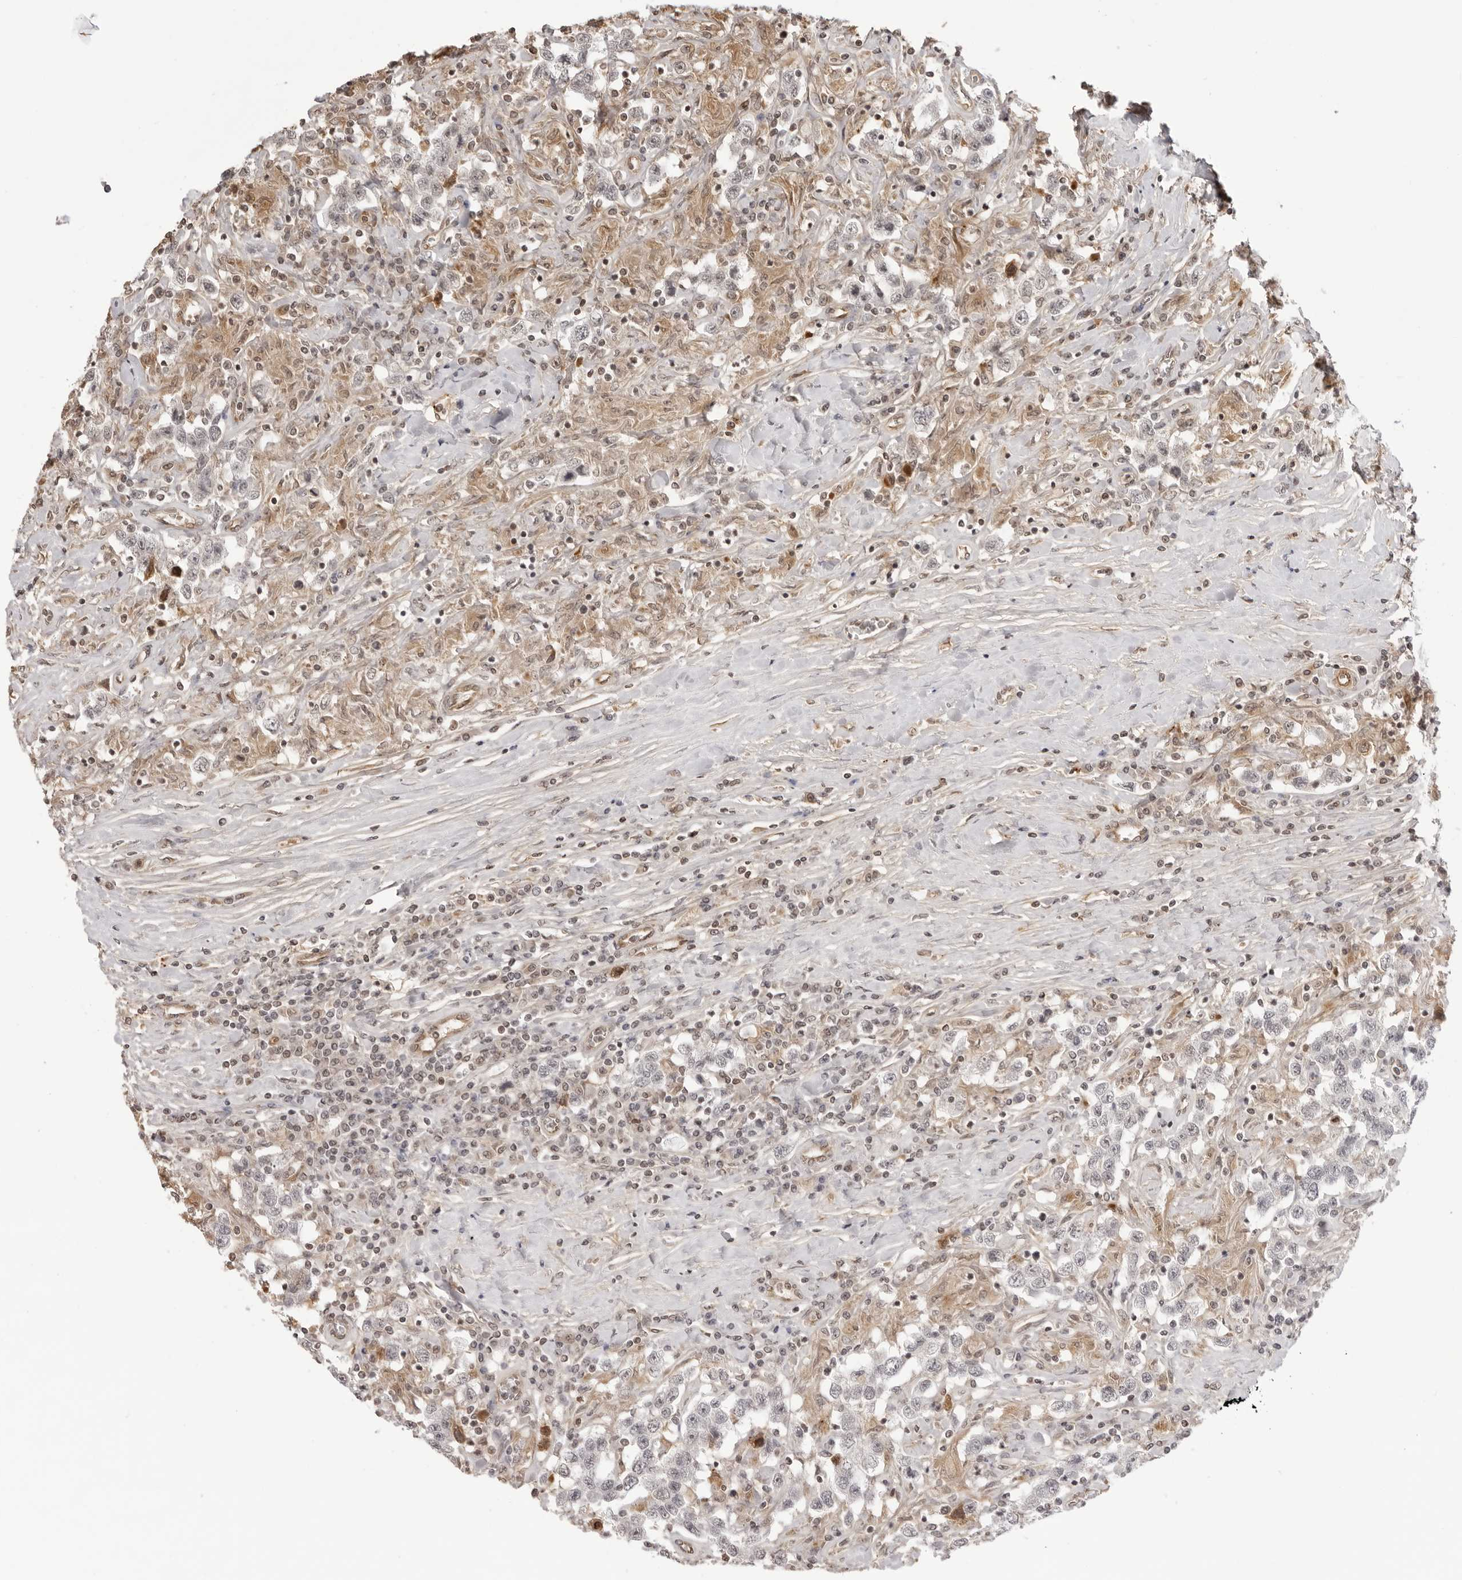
{"staining": {"intensity": "negative", "quantity": "none", "location": "none"}, "tissue": "testis cancer", "cell_type": "Tumor cells", "image_type": "cancer", "snomed": [{"axis": "morphology", "description": "Seminoma, NOS"}, {"axis": "topography", "description": "Testis"}], "caption": "This is an immunohistochemistry image of seminoma (testis). There is no staining in tumor cells.", "gene": "DYNLT5", "patient": {"sex": "male", "age": 41}}